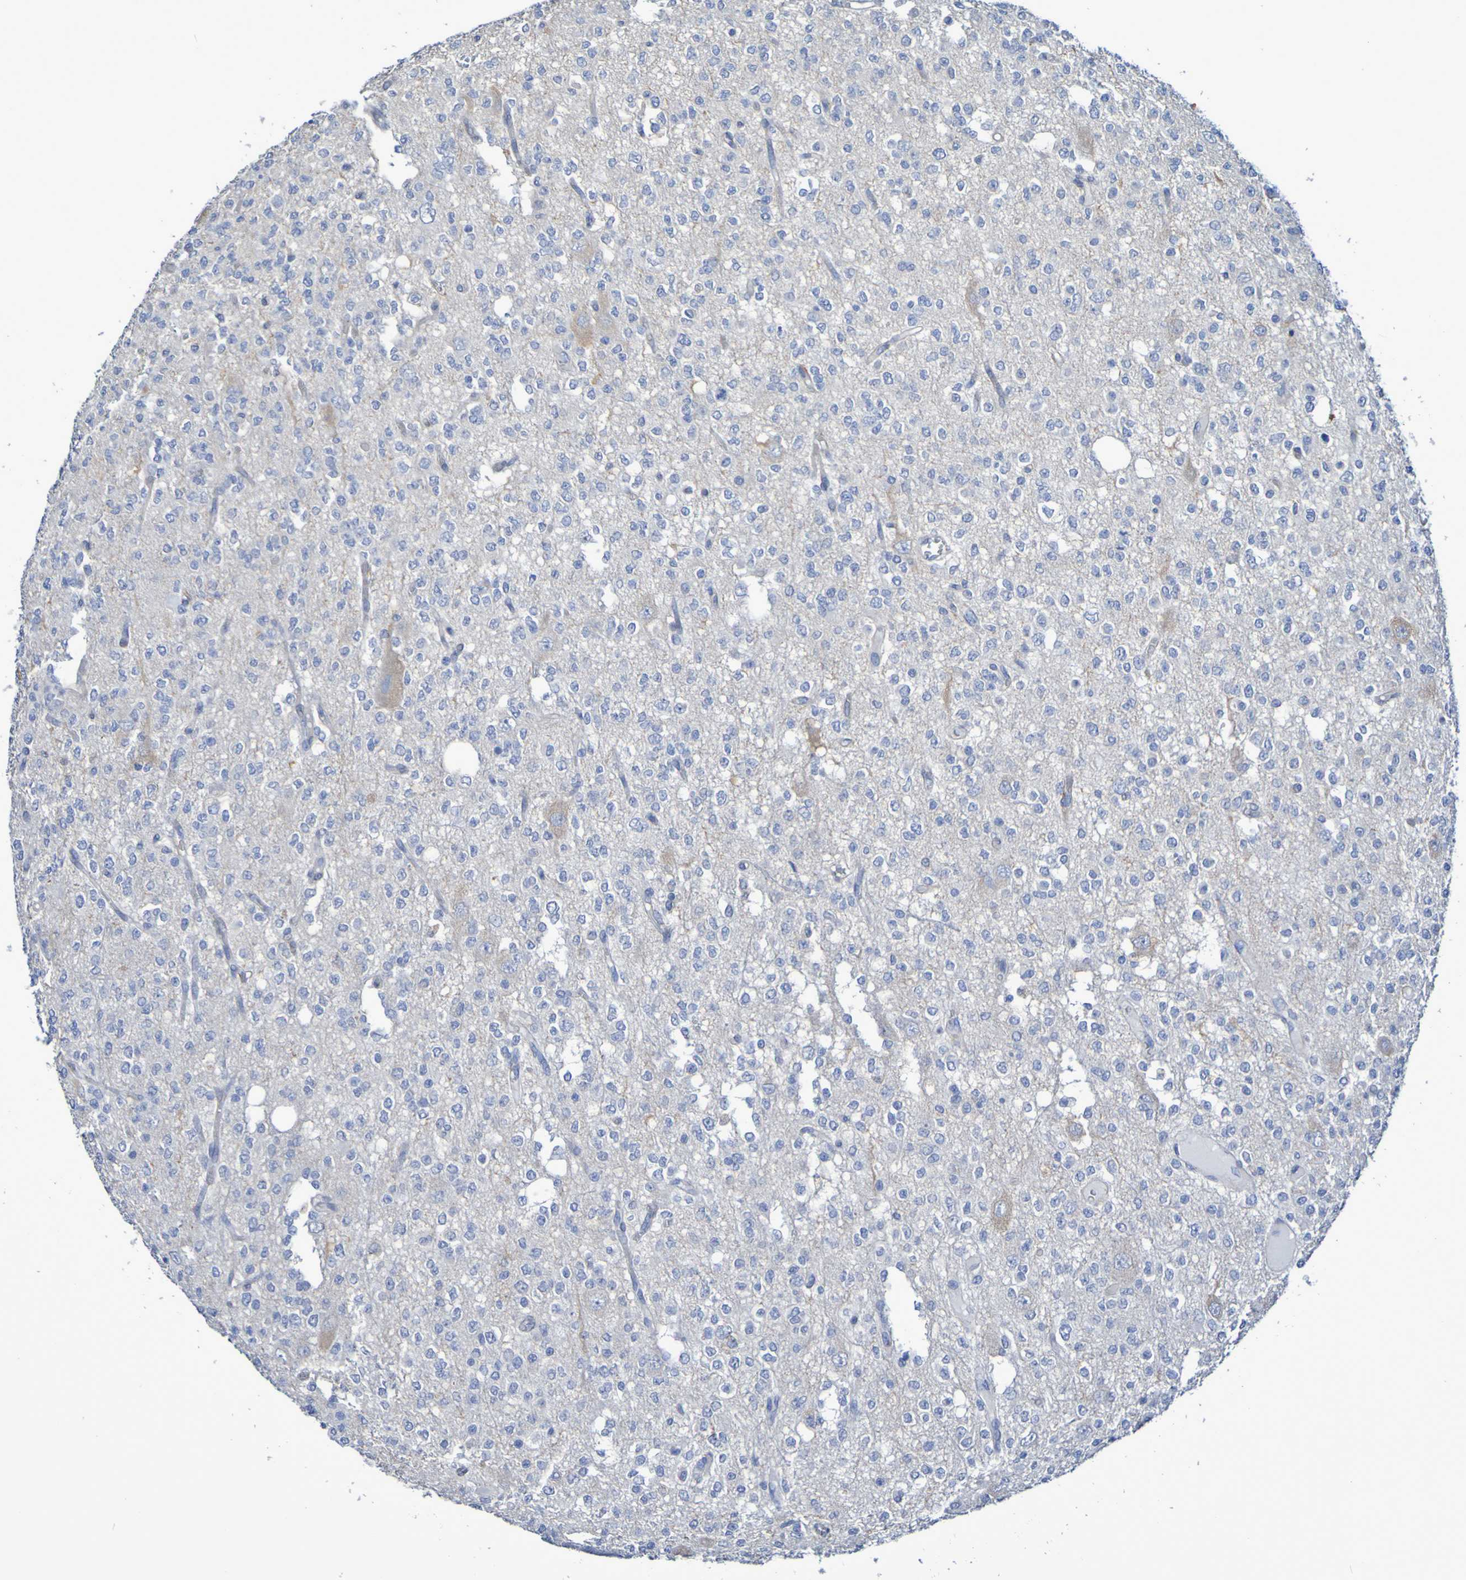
{"staining": {"intensity": "negative", "quantity": "none", "location": "none"}, "tissue": "glioma", "cell_type": "Tumor cells", "image_type": "cancer", "snomed": [{"axis": "morphology", "description": "Glioma, malignant, Low grade"}, {"axis": "topography", "description": "Brain"}], "caption": "Tumor cells show no significant positivity in glioma.", "gene": "LPP", "patient": {"sex": "male", "age": 38}}